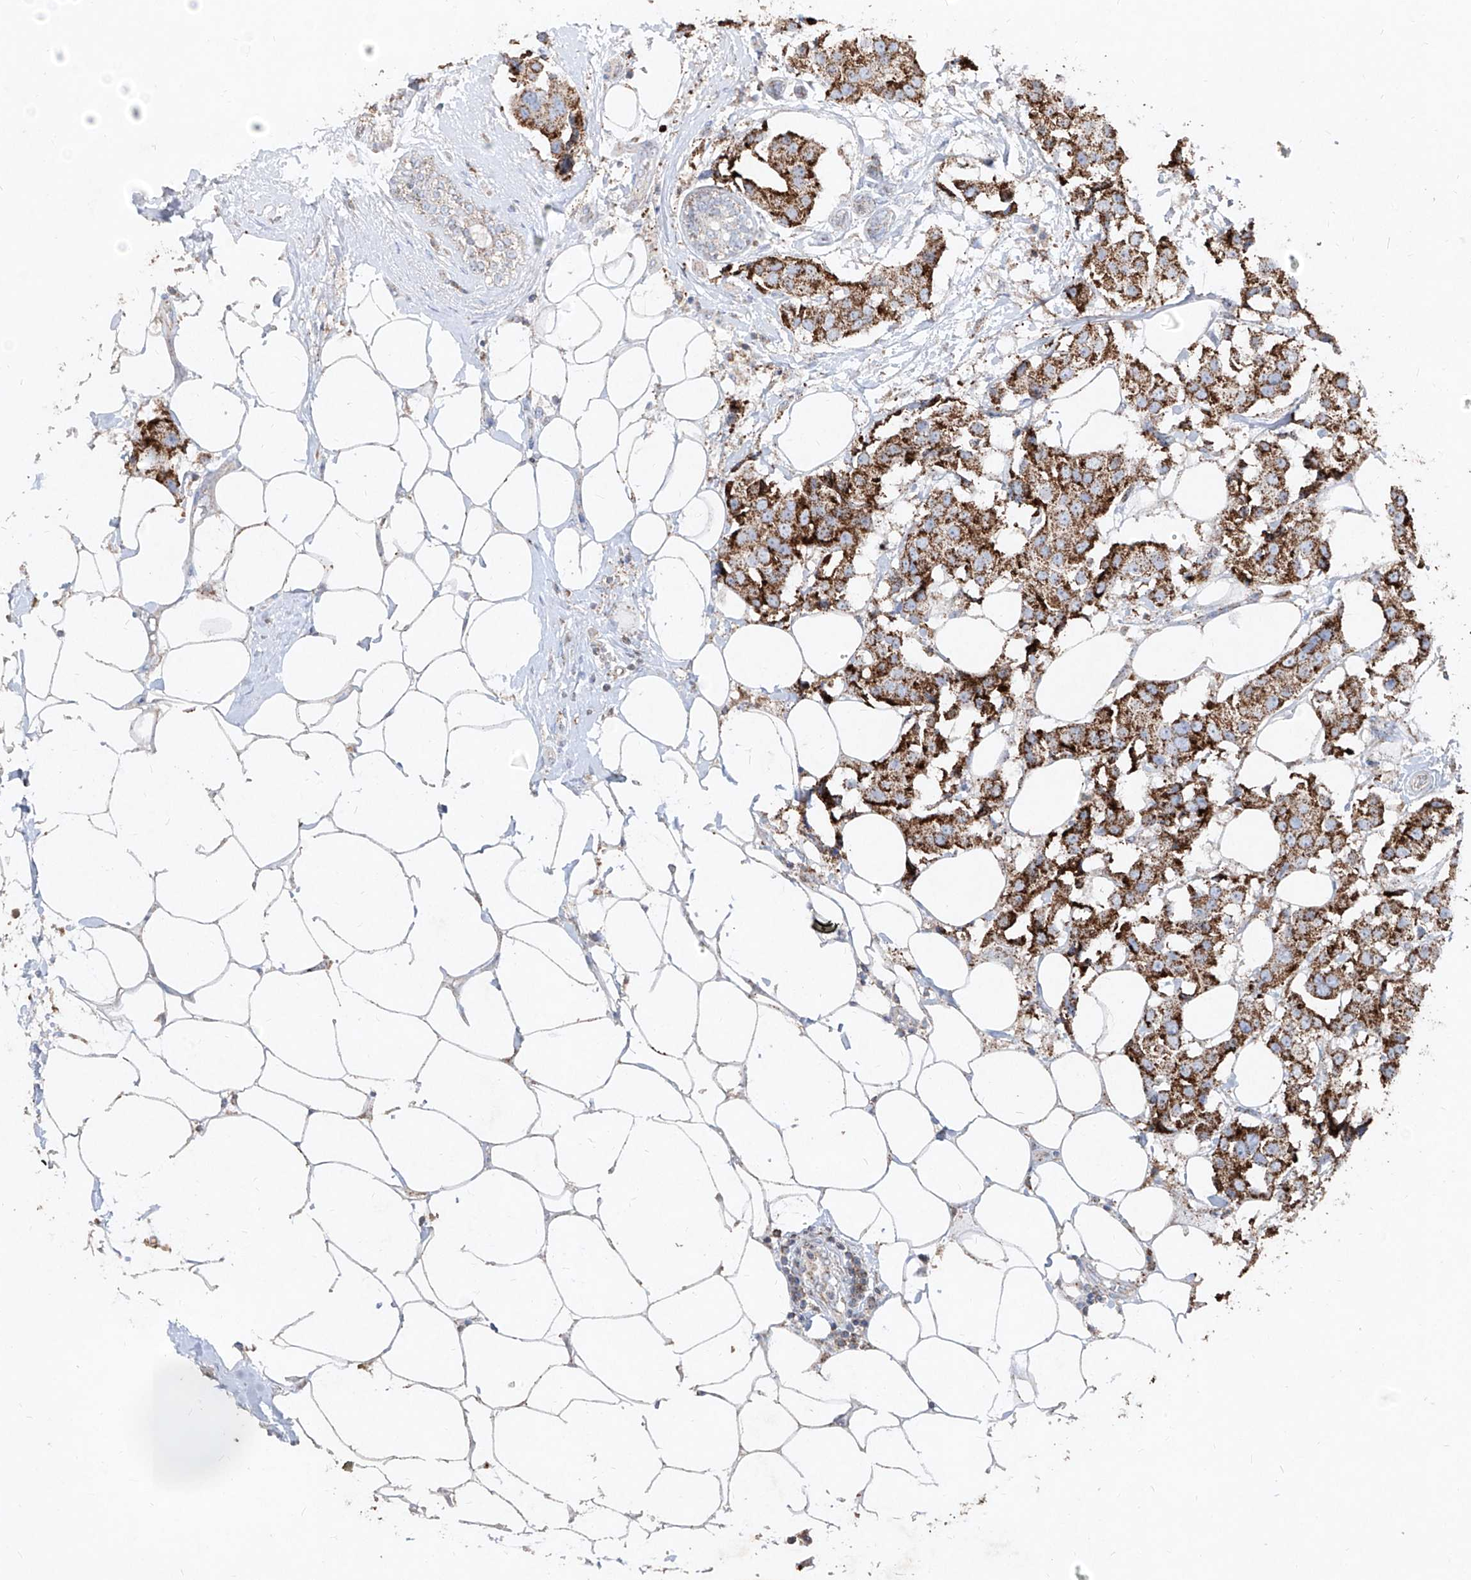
{"staining": {"intensity": "moderate", "quantity": ">75%", "location": "cytoplasmic/membranous"}, "tissue": "breast cancer", "cell_type": "Tumor cells", "image_type": "cancer", "snomed": [{"axis": "morphology", "description": "Normal tissue, NOS"}, {"axis": "morphology", "description": "Duct carcinoma"}, {"axis": "topography", "description": "Breast"}], "caption": "Immunohistochemistry (IHC) of human intraductal carcinoma (breast) displays medium levels of moderate cytoplasmic/membranous expression in approximately >75% of tumor cells.", "gene": "ABCD3", "patient": {"sex": "female", "age": 39}}